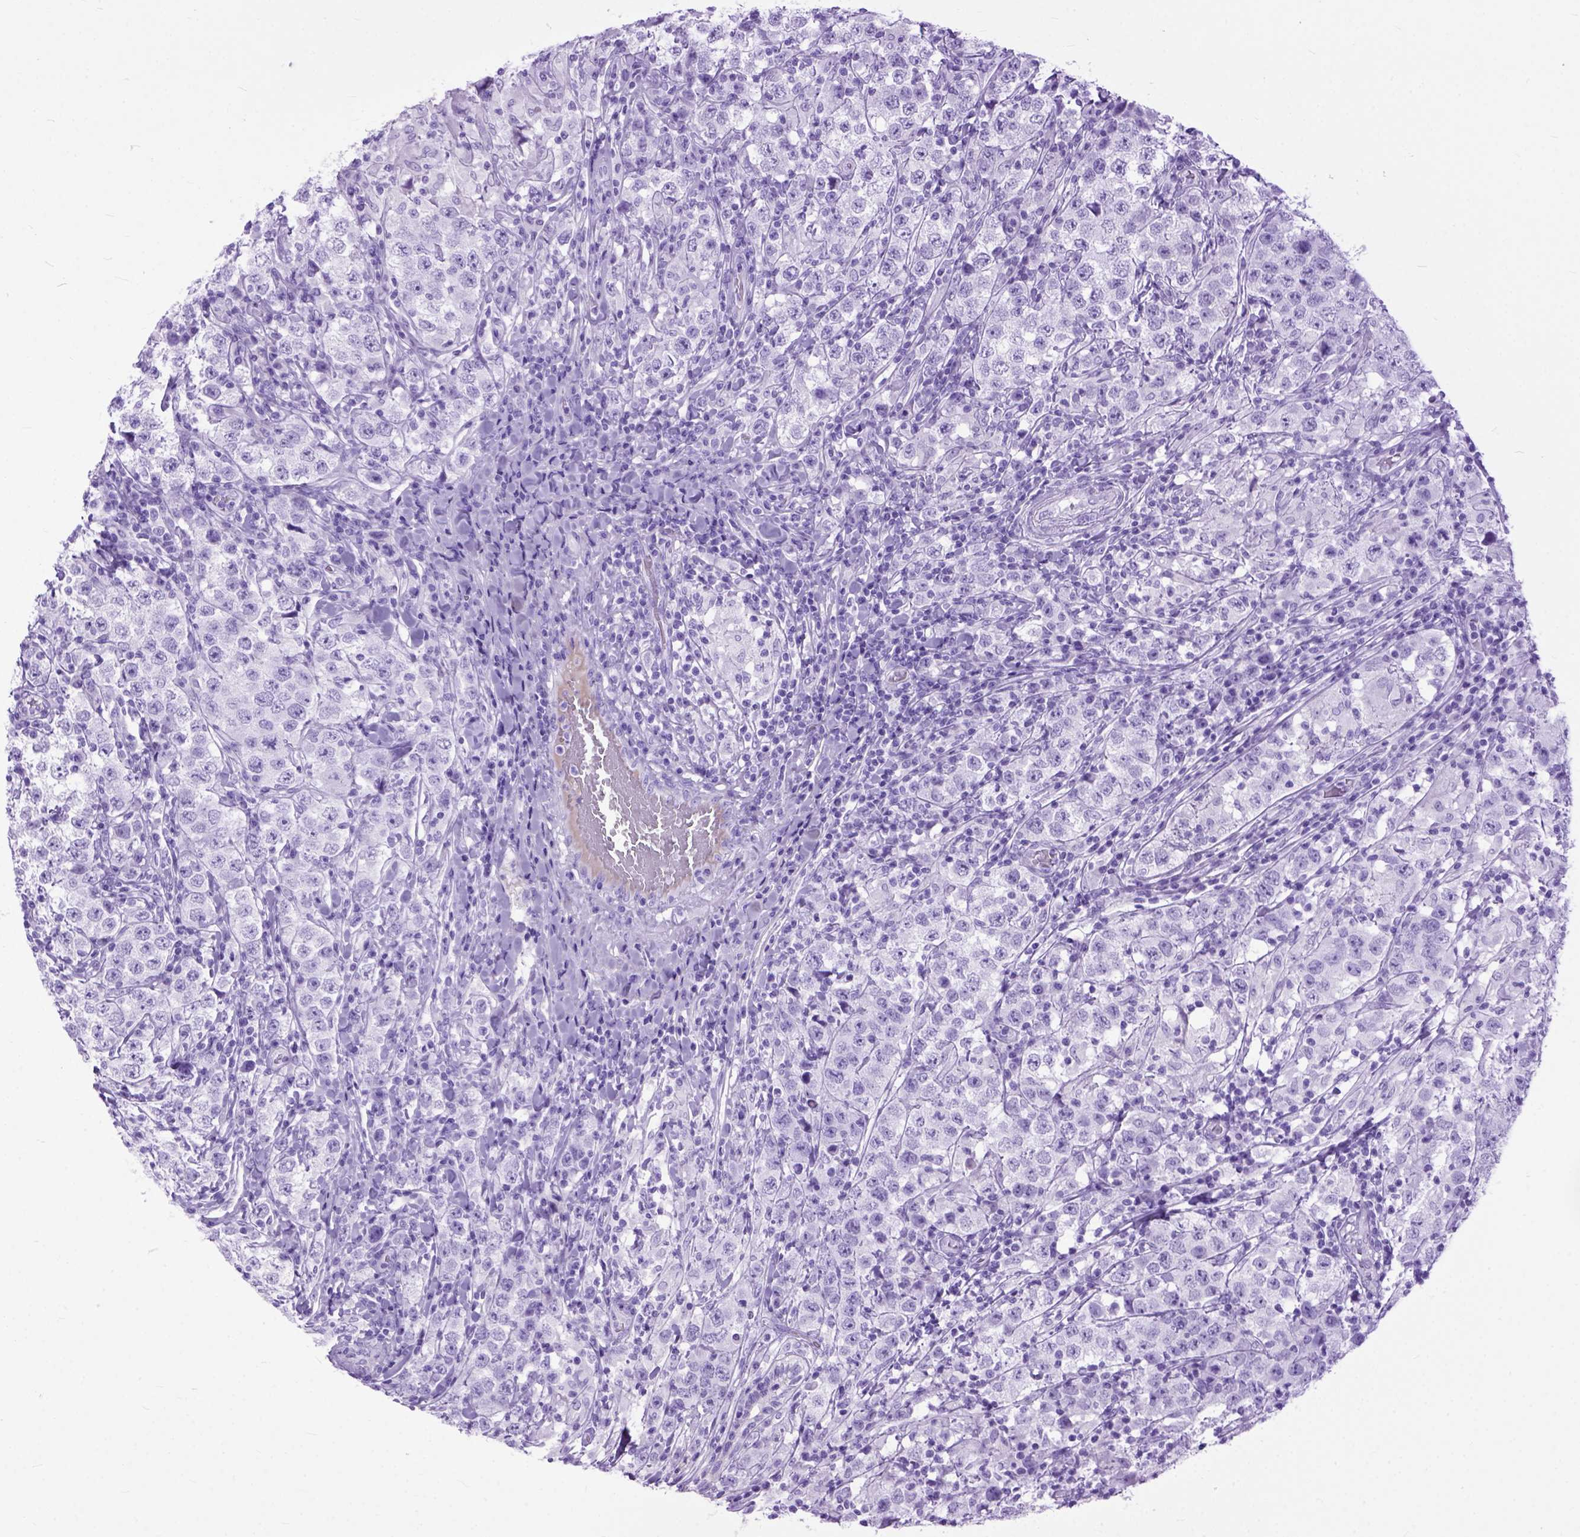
{"staining": {"intensity": "negative", "quantity": "none", "location": "none"}, "tissue": "testis cancer", "cell_type": "Tumor cells", "image_type": "cancer", "snomed": [{"axis": "morphology", "description": "Seminoma, NOS"}, {"axis": "morphology", "description": "Carcinoma, Embryonal, NOS"}, {"axis": "topography", "description": "Testis"}], "caption": "A histopathology image of human testis cancer is negative for staining in tumor cells.", "gene": "GNGT1", "patient": {"sex": "male", "age": 41}}